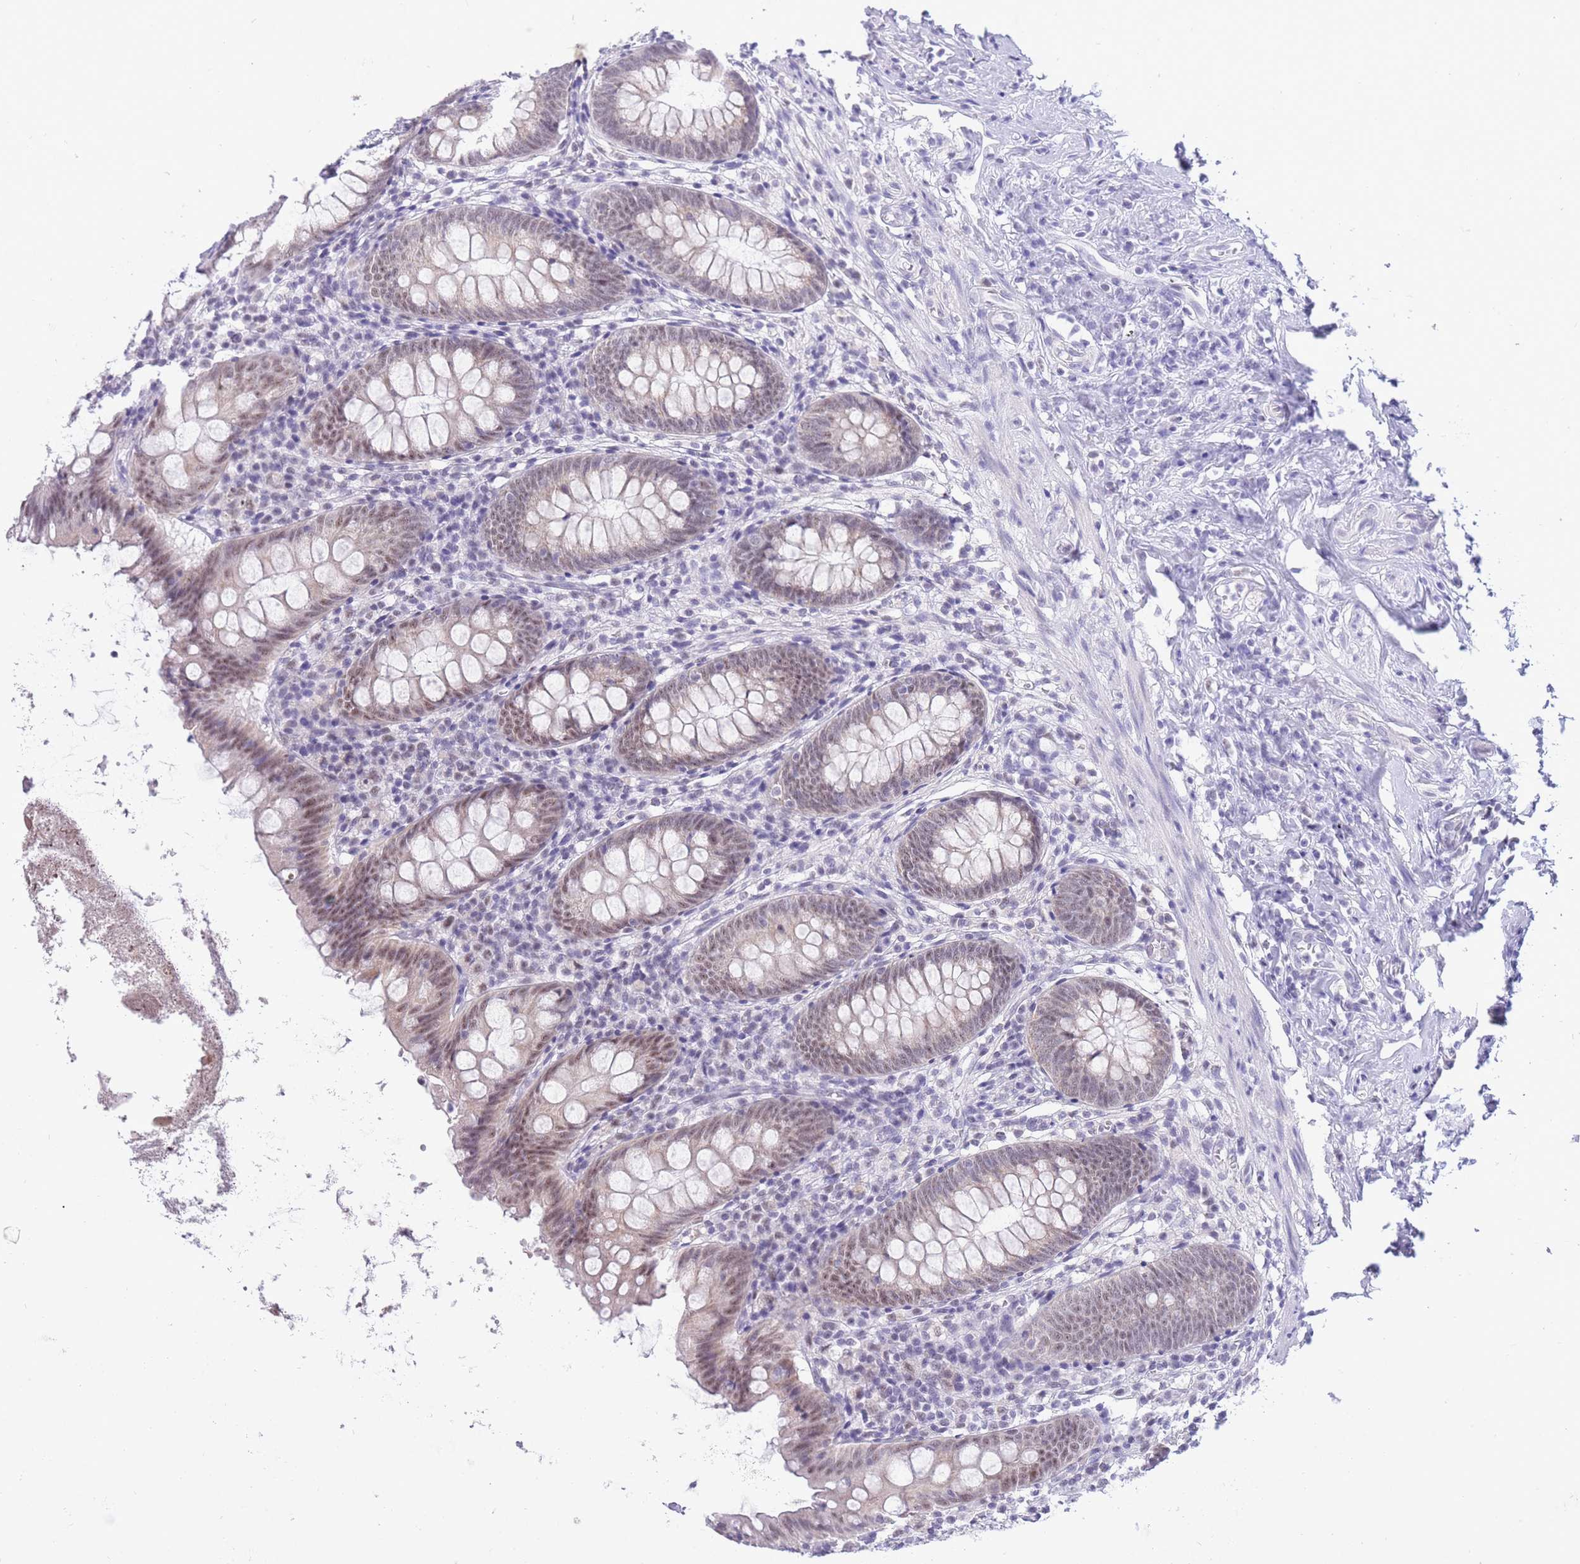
{"staining": {"intensity": "weak", "quantity": "25%-75%", "location": "nuclear"}, "tissue": "appendix", "cell_type": "Glandular cells", "image_type": "normal", "snomed": [{"axis": "morphology", "description": "Normal tissue, NOS"}, {"axis": "topography", "description": "Appendix"}], "caption": "Appendix stained with DAB (3,3'-diaminobenzidine) IHC demonstrates low levels of weak nuclear staining in approximately 25%-75% of glandular cells.", "gene": "CYP2B6", "patient": {"sex": "female", "age": 51}}